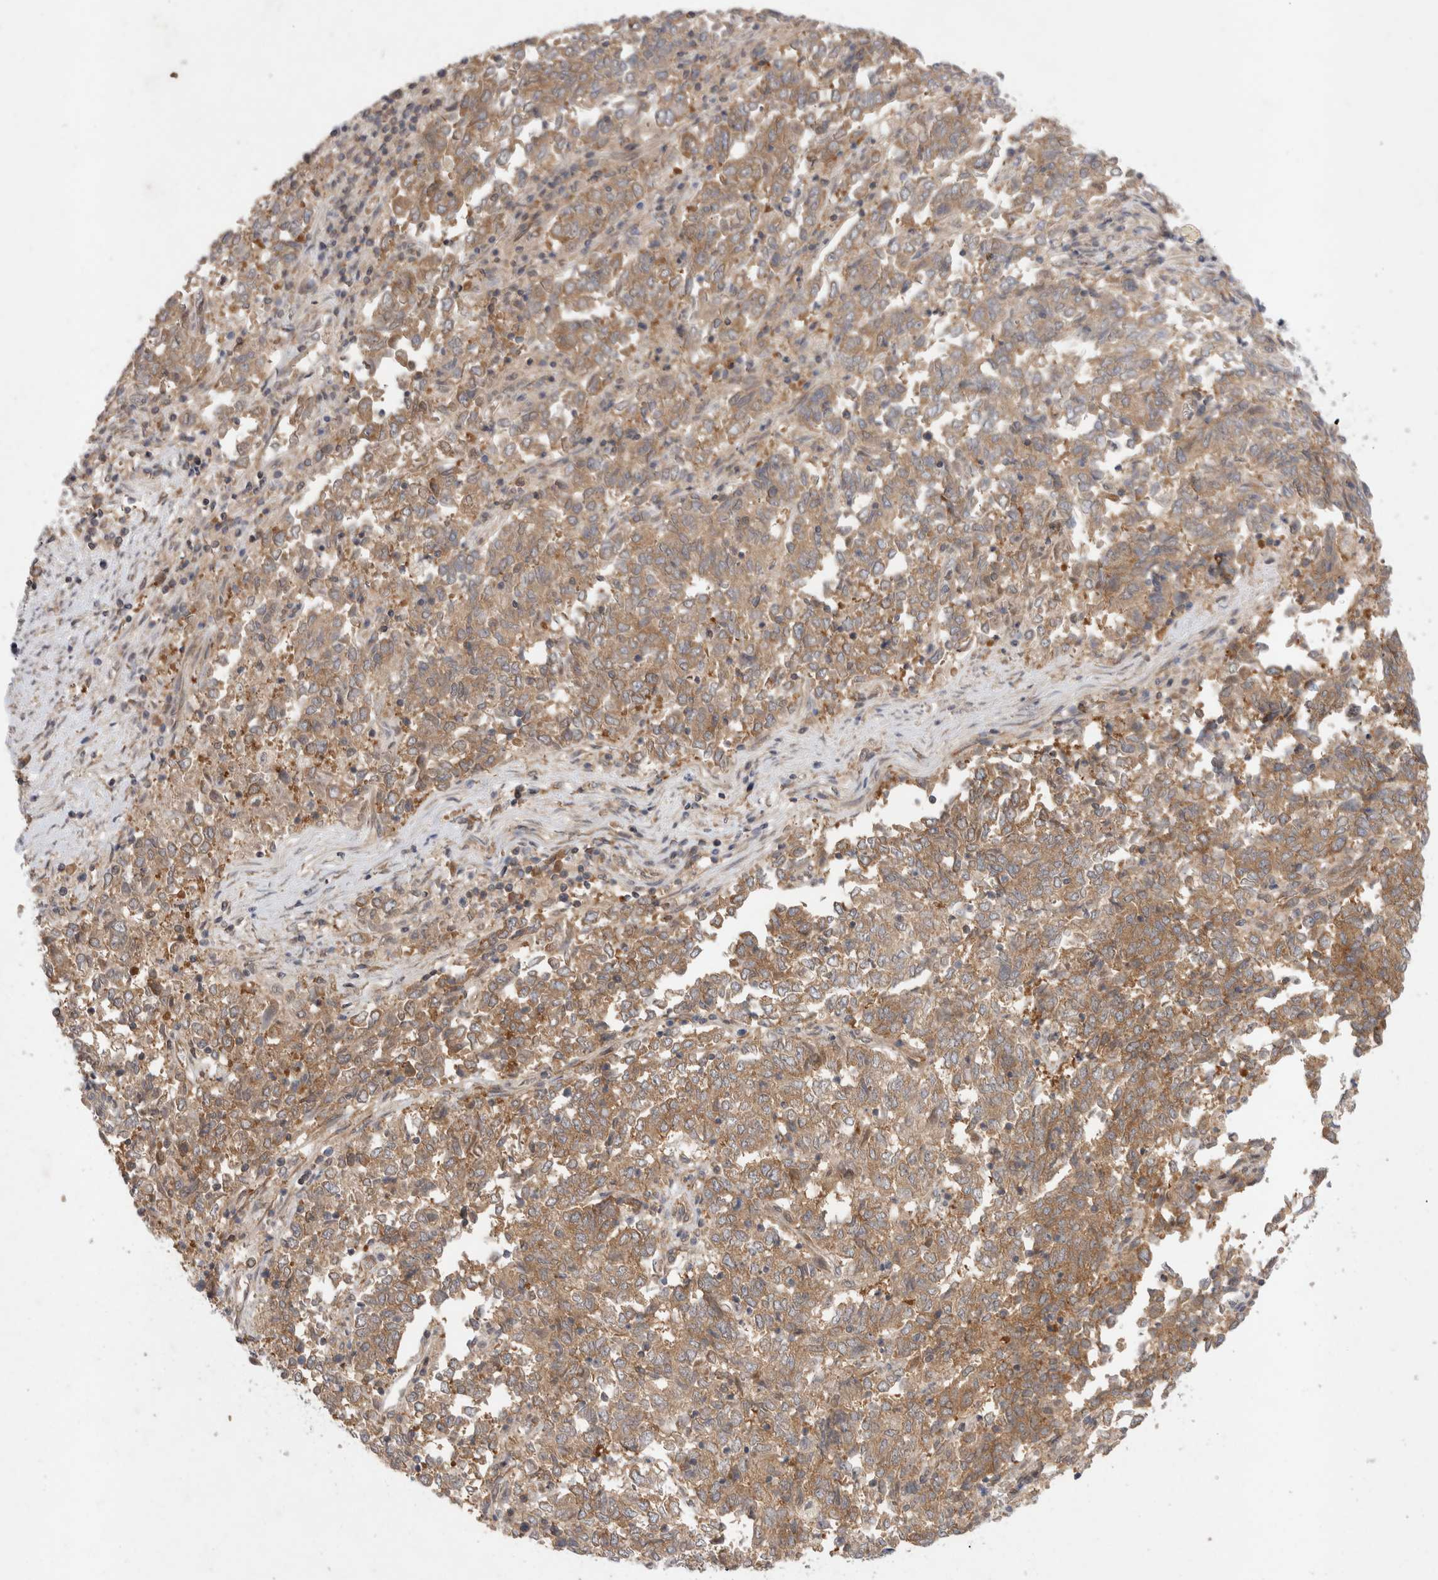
{"staining": {"intensity": "moderate", "quantity": ">75%", "location": "cytoplasmic/membranous"}, "tissue": "endometrial cancer", "cell_type": "Tumor cells", "image_type": "cancer", "snomed": [{"axis": "morphology", "description": "Adenocarcinoma, NOS"}, {"axis": "topography", "description": "Endometrium"}], "caption": "Immunohistochemical staining of adenocarcinoma (endometrial) displays medium levels of moderate cytoplasmic/membranous protein staining in about >75% of tumor cells. (brown staining indicates protein expression, while blue staining denotes nuclei).", "gene": "EIF3E", "patient": {"sex": "female", "age": 80}}